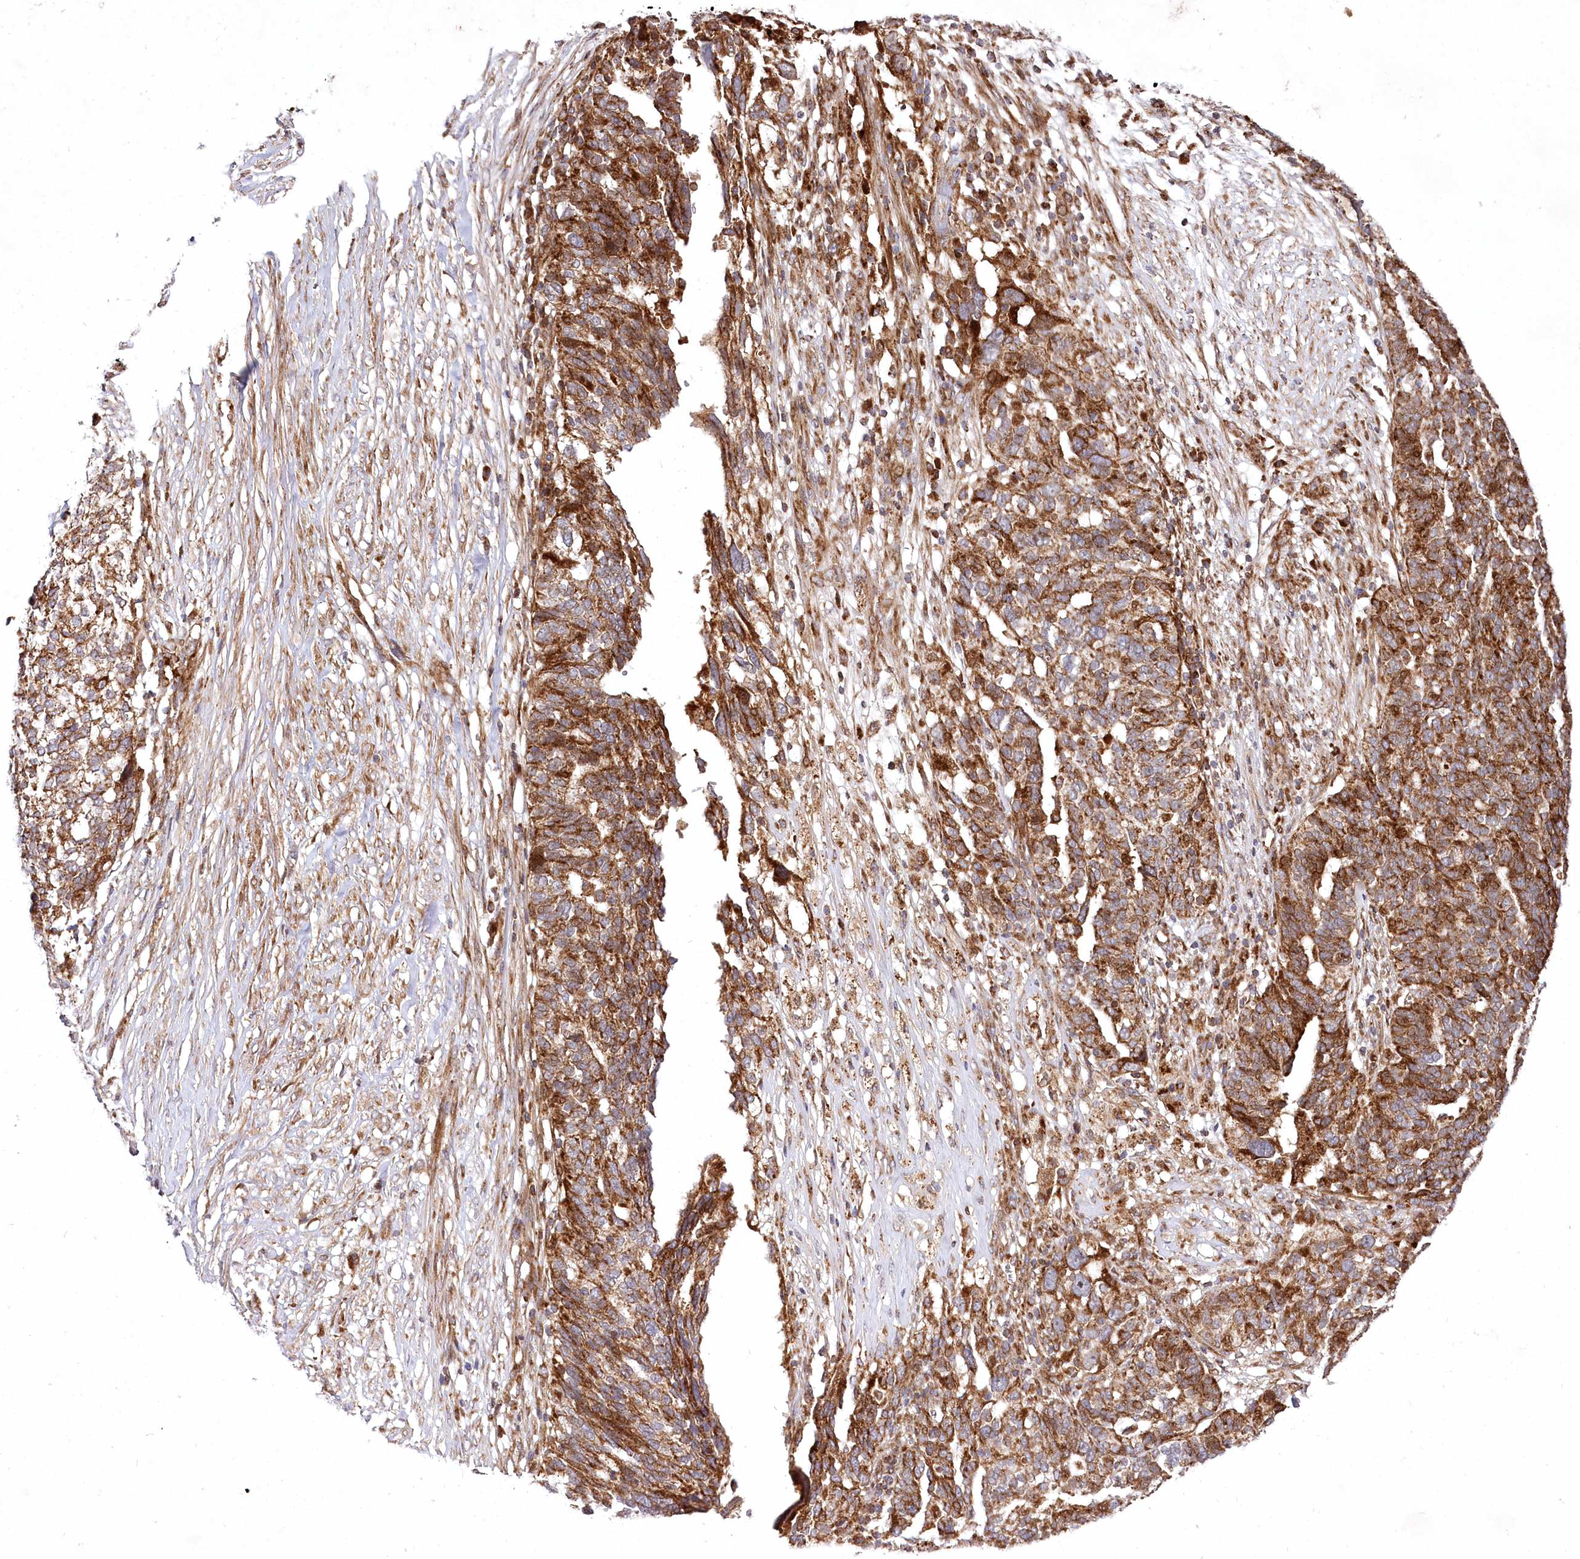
{"staining": {"intensity": "strong", "quantity": ">75%", "location": "cytoplasmic/membranous"}, "tissue": "ovarian cancer", "cell_type": "Tumor cells", "image_type": "cancer", "snomed": [{"axis": "morphology", "description": "Cystadenocarcinoma, serous, NOS"}, {"axis": "topography", "description": "Ovary"}], "caption": "Ovarian serous cystadenocarcinoma tissue exhibits strong cytoplasmic/membranous positivity in approximately >75% of tumor cells", "gene": "PSTK", "patient": {"sex": "female", "age": 59}}